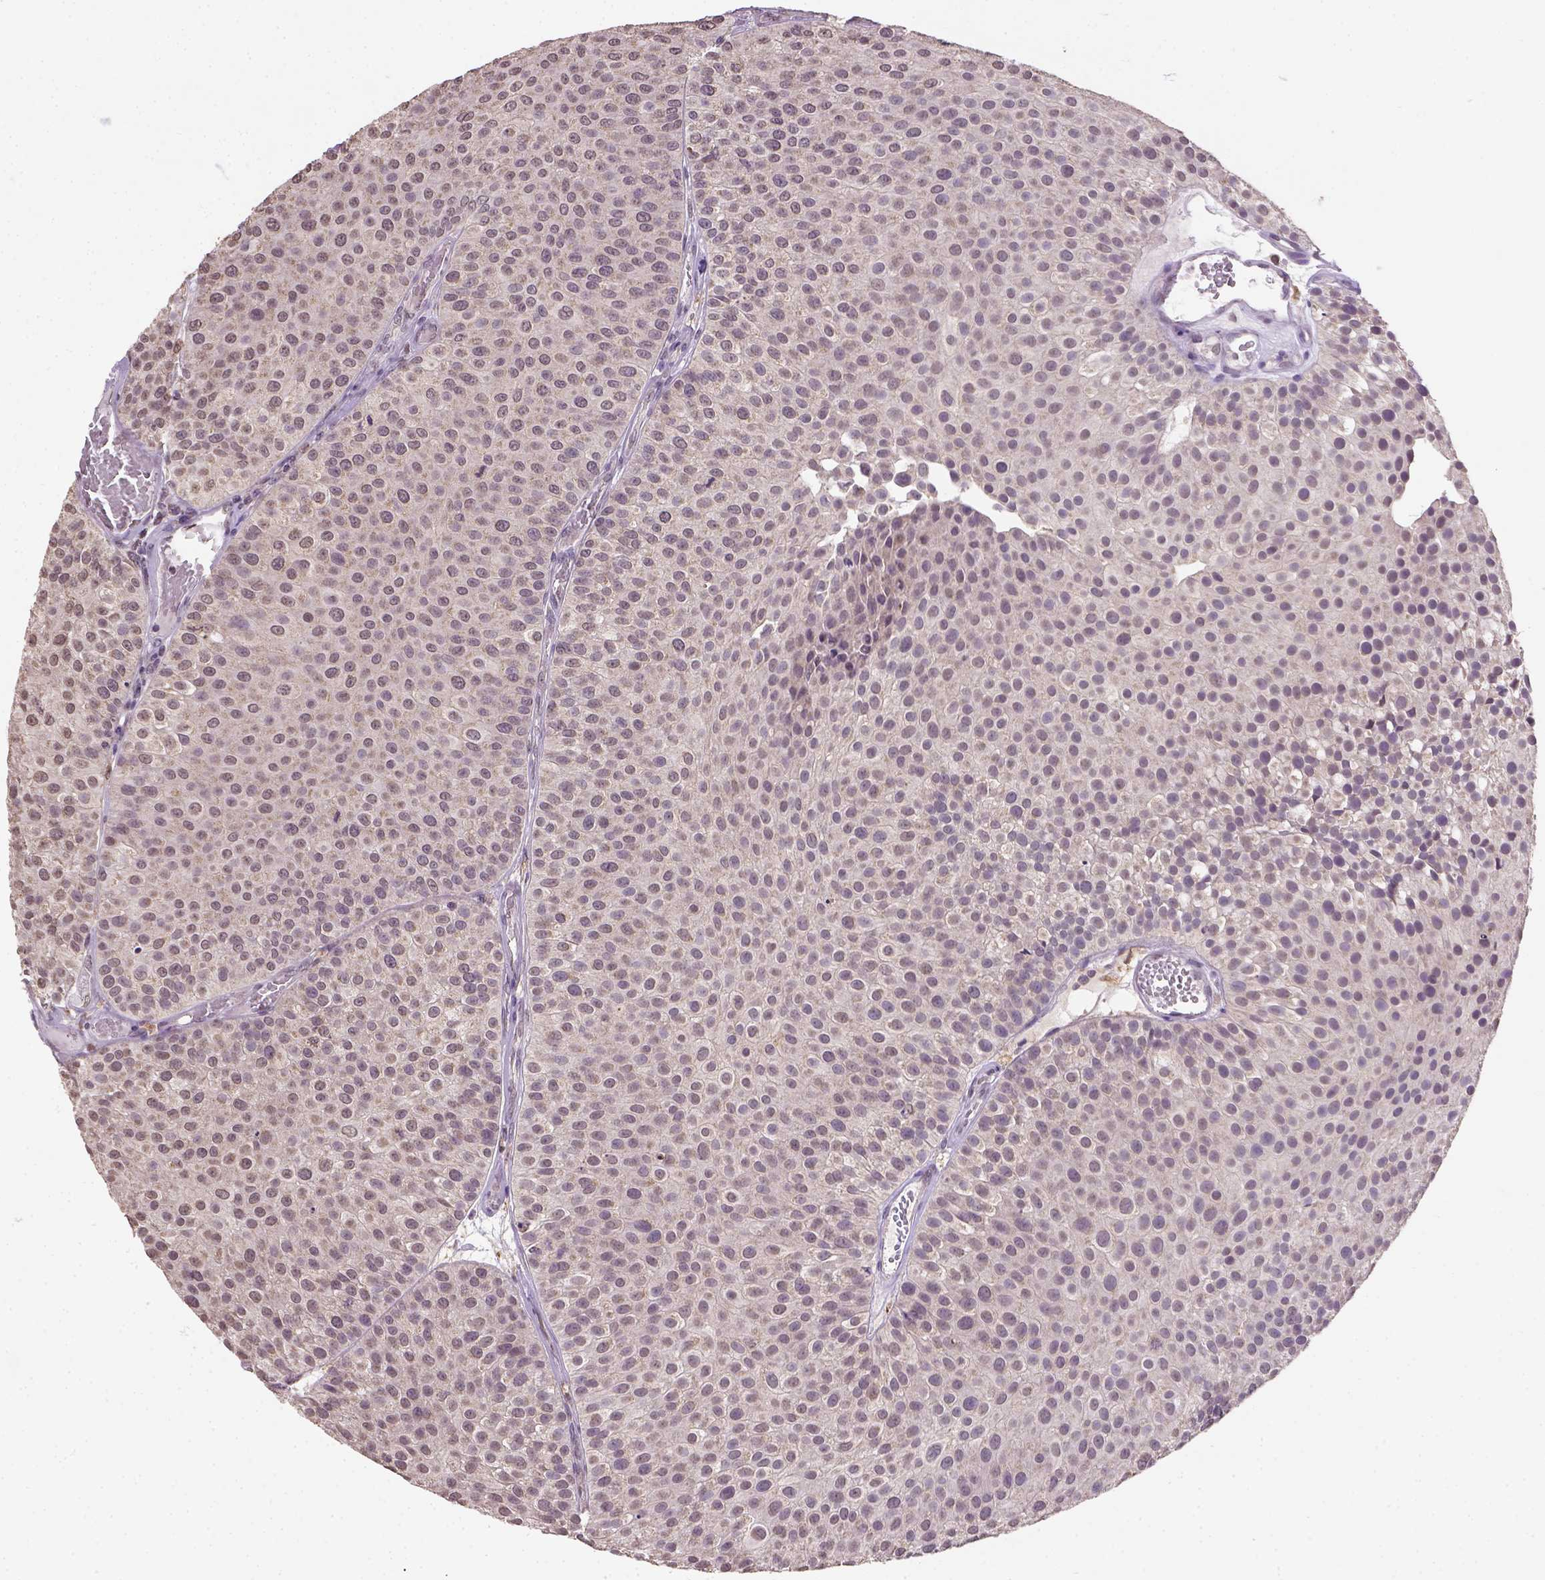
{"staining": {"intensity": "negative", "quantity": "none", "location": "none"}, "tissue": "urothelial cancer", "cell_type": "Tumor cells", "image_type": "cancer", "snomed": [{"axis": "morphology", "description": "Urothelial carcinoma, Low grade"}, {"axis": "topography", "description": "Urinary bladder"}], "caption": "The histopathology image shows no staining of tumor cells in urothelial cancer.", "gene": "NUDT10", "patient": {"sex": "female", "age": 87}}